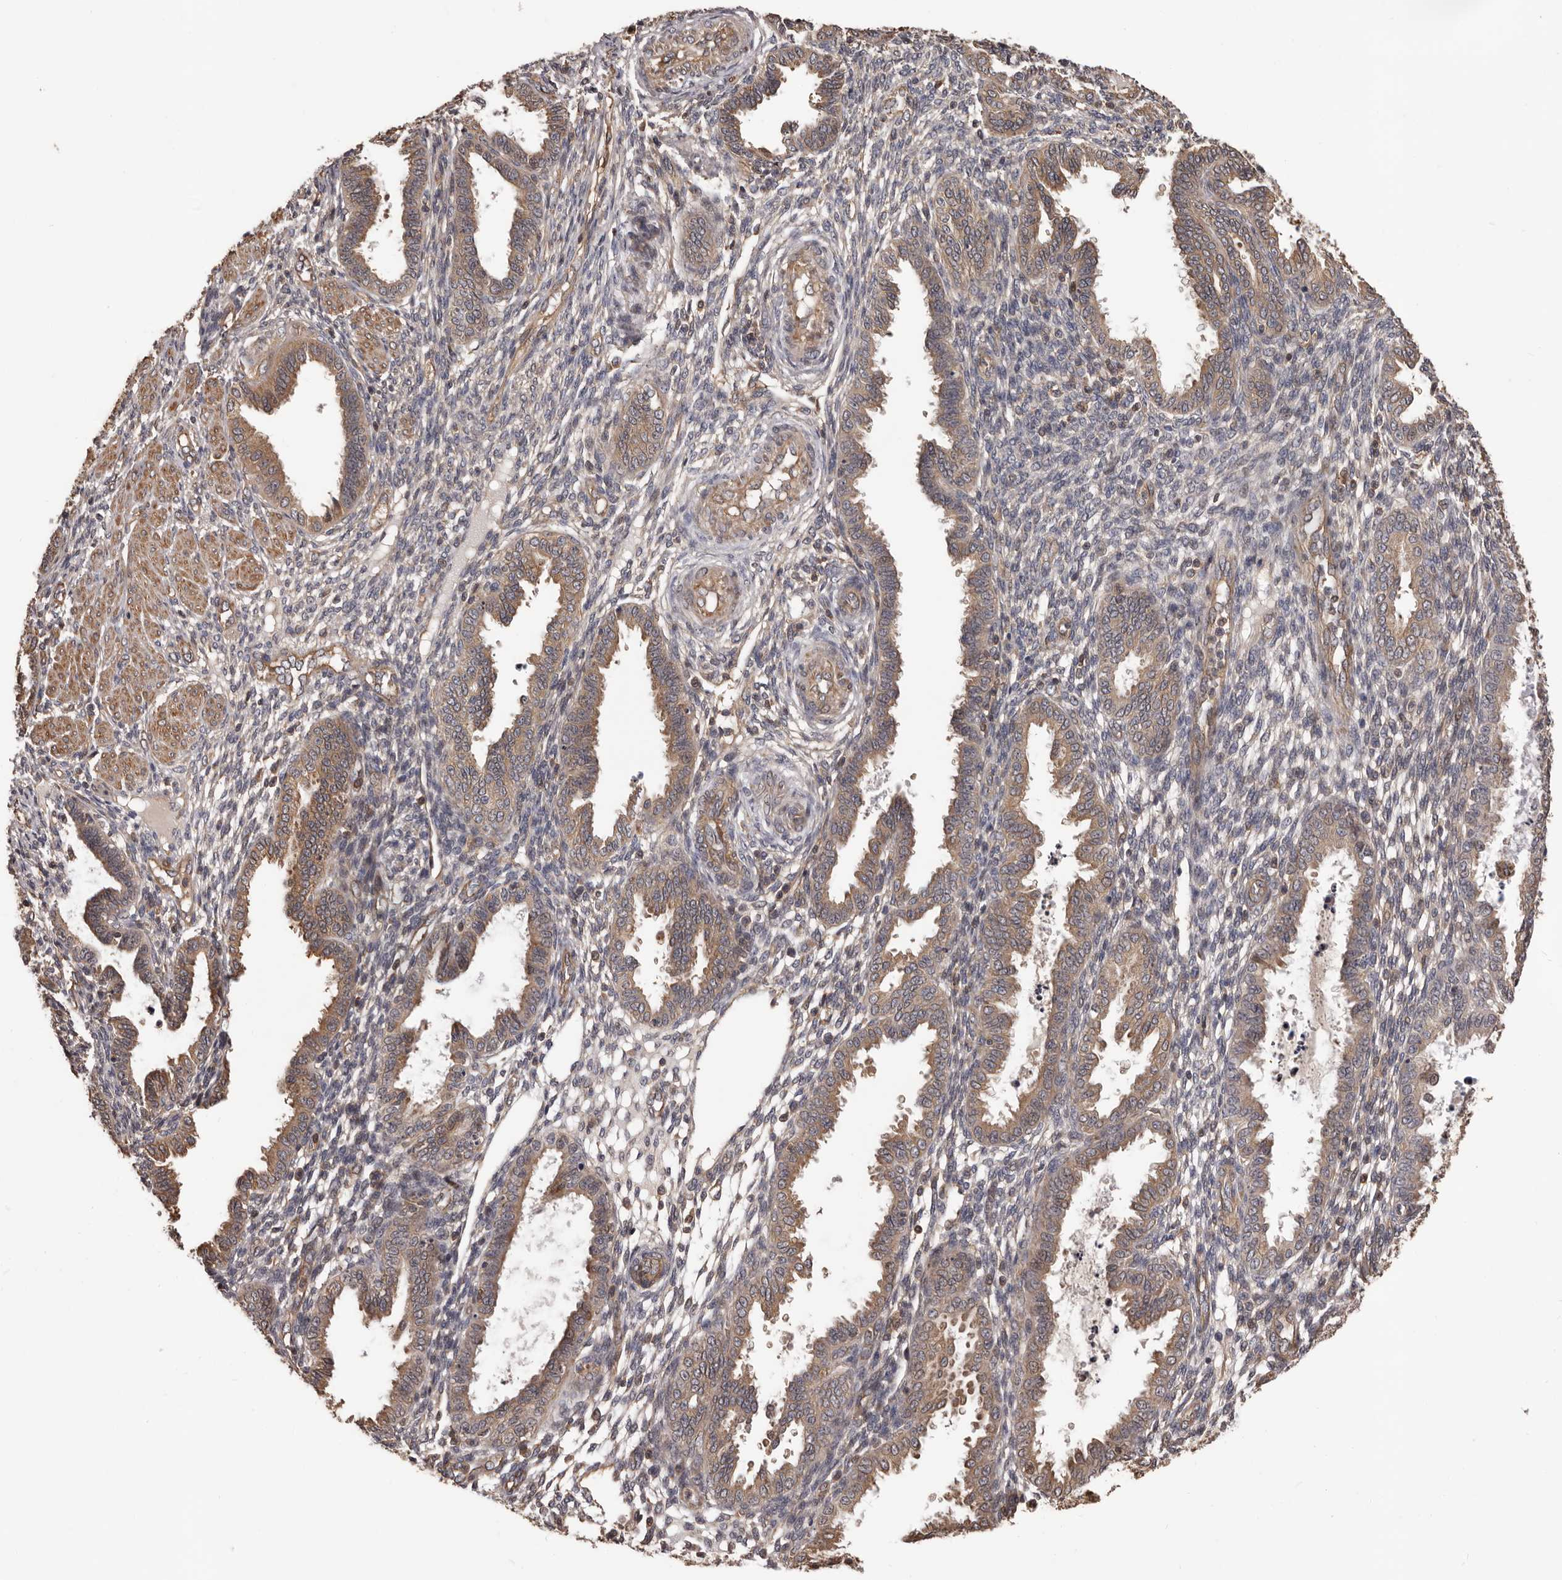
{"staining": {"intensity": "weak", "quantity": "25%-75%", "location": "cytoplasmic/membranous"}, "tissue": "endometrium", "cell_type": "Cells in endometrial stroma", "image_type": "normal", "snomed": [{"axis": "morphology", "description": "Normal tissue, NOS"}, {"axis": "topography", "description": "Endometrium"}], "caption": "Immunohistochemistry (IHC) photomicrograph of normal endometrium: endometrium stained using IHC reveals low levels of weak protein expression localized specifically in the cytoplasmic/membranous of cells in endometrial stroma, appearing as a cytoplasmic/membranous brown color.", "gene": "ADAMTS2", "patient": {"sex": "female", "age": 33}}